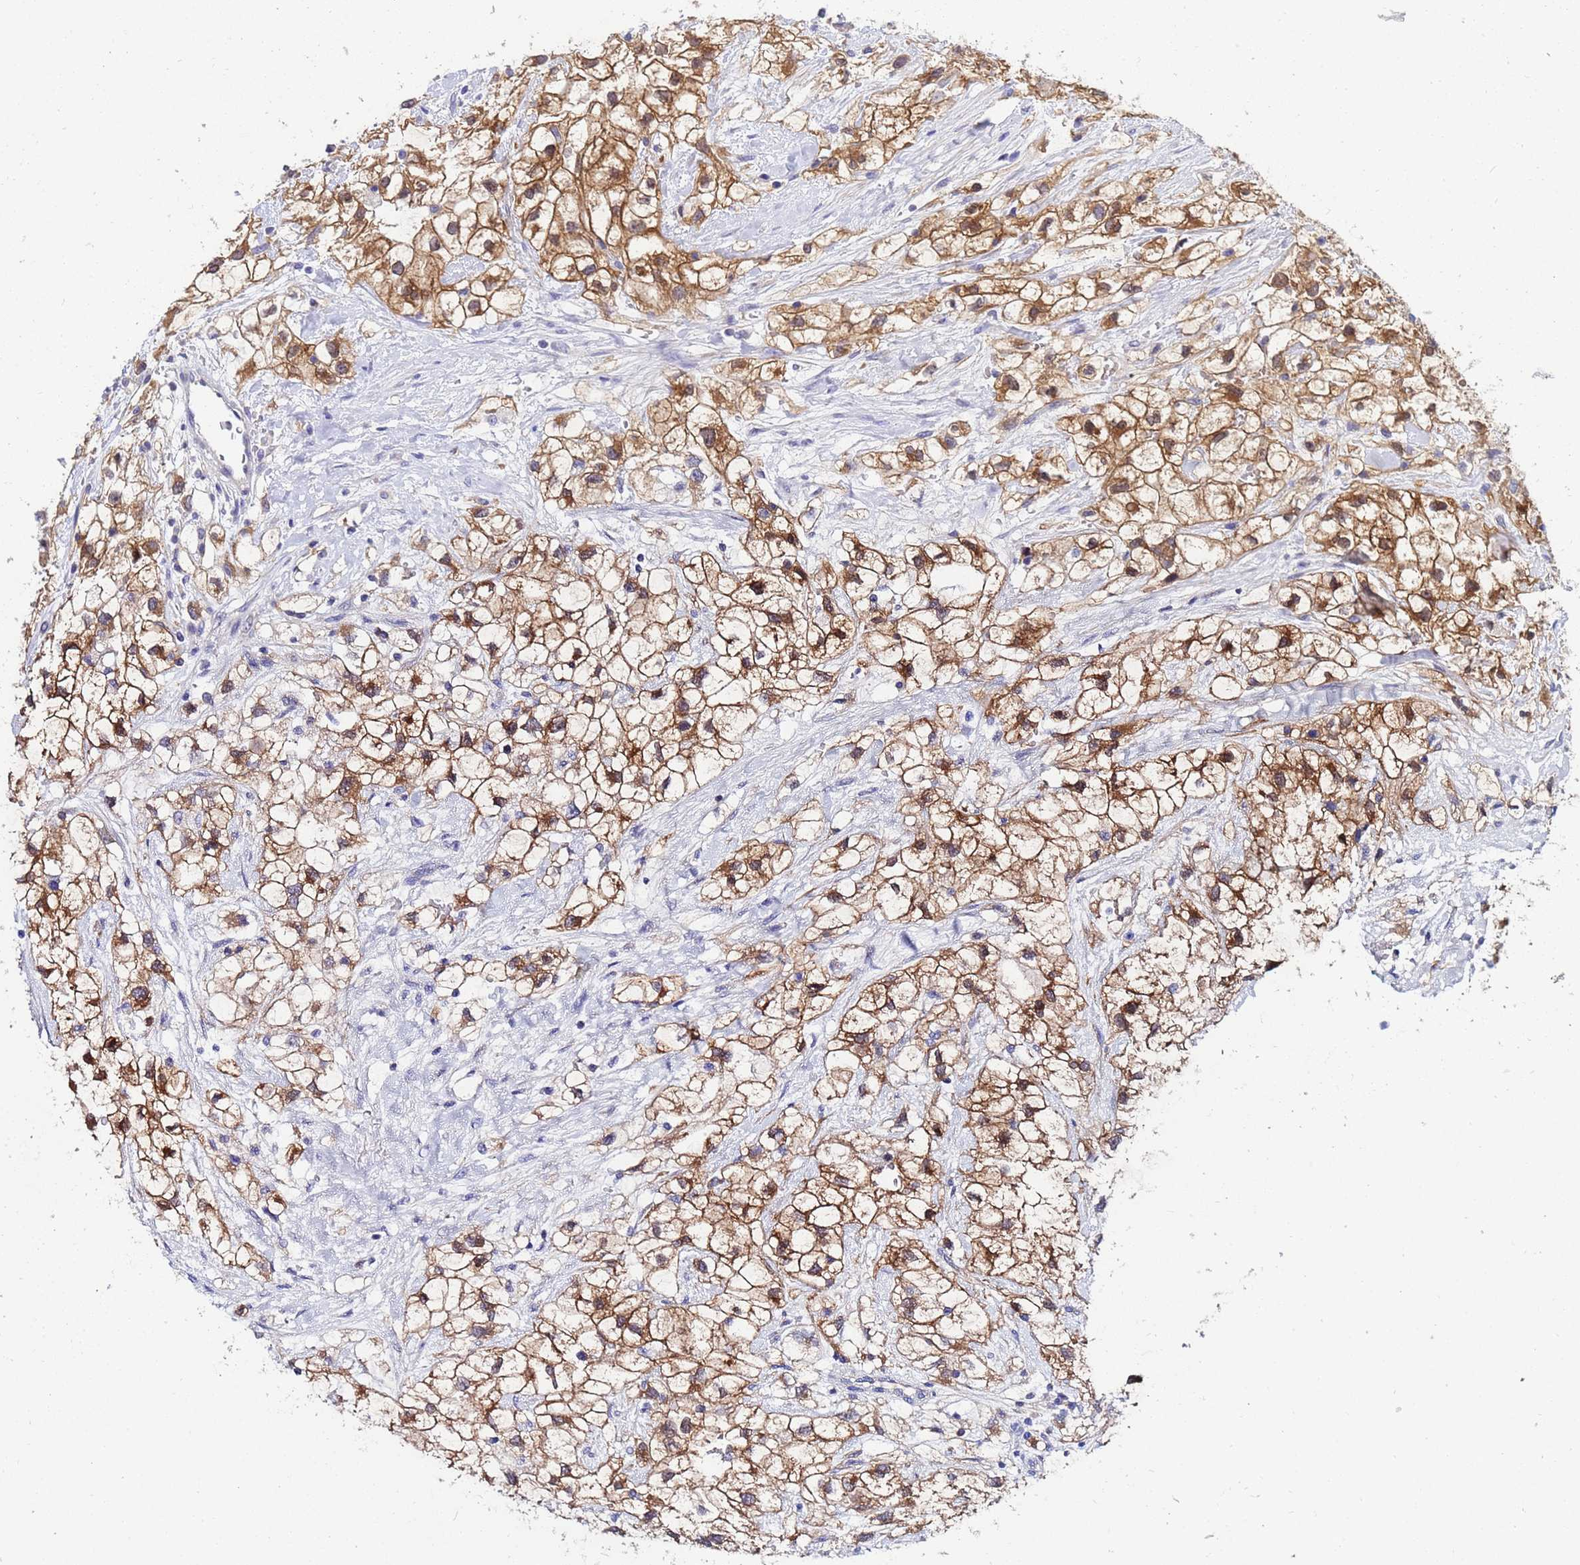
{"staining": {"intensity": "strong", "quantity": "25%-75%", "location": "cytoplasmic/membranous"}, "tissue": "renal cancer", "cell_type": "Tumor cells", "image_type": "cancer", "snomed": [{"axis": "morphology", "description": "Adenocarcinoma, NOS"}, {"axis": "topography", "description": "Kidney"}], "caption": "IHC photomicrograph of renal cancer (adenocarcinoma) stained for a protein (brown), which reveals high levels of strong cytoplasmic/membranous expression in approximately 25%-75% of tumor cells.", "gene": "TTLL11", "patient": {"sex": "male", "age": 59}}